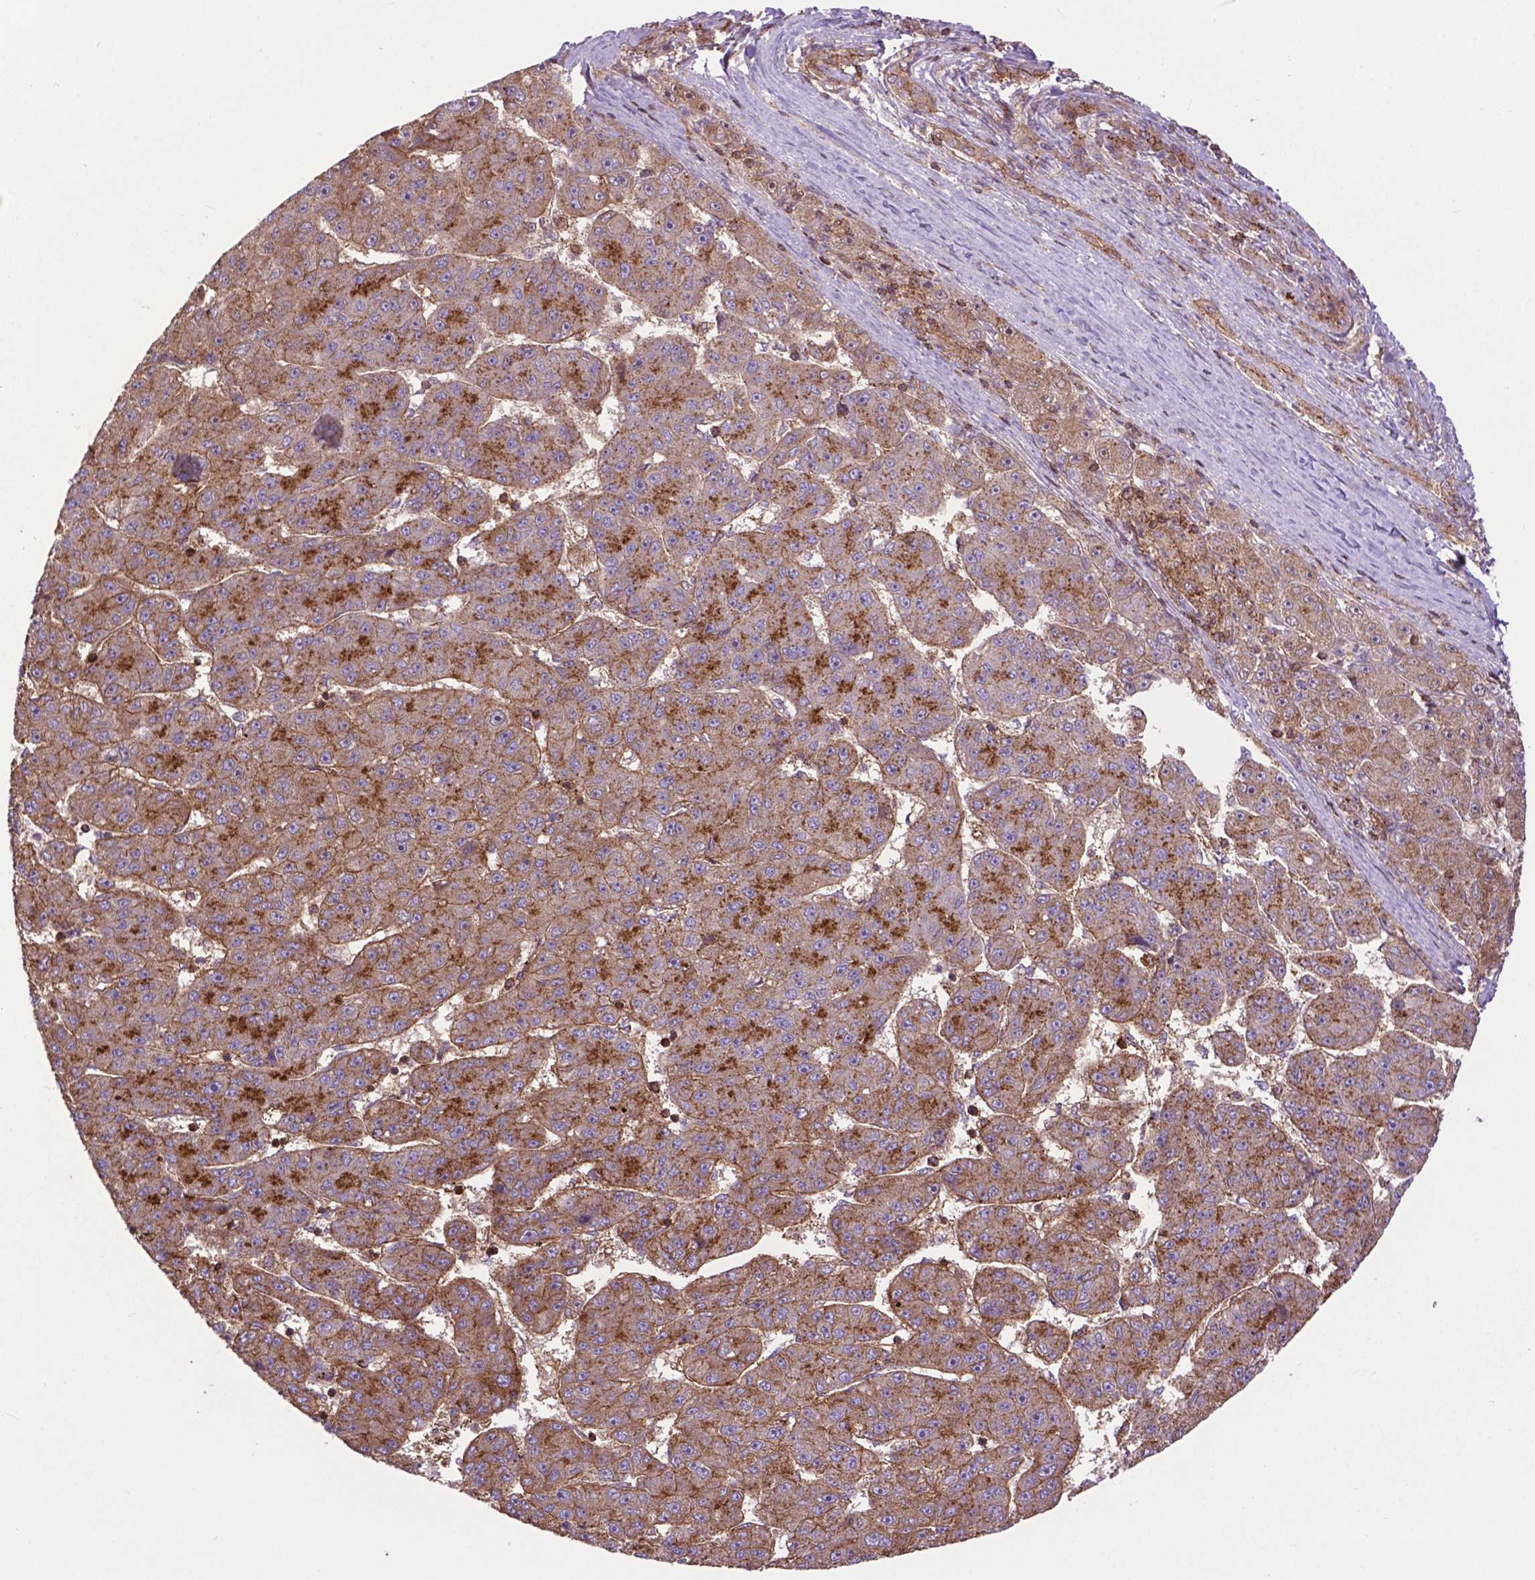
{"staining": {"intensity": "moderate", "quantity": ">75%", "location": "cytoplasmic/membranous"}, "tissue": "liver cancer", "cell_type": "Tumor cells", "image_type": "cancer", "snomed": [{"axis": "morphology", "description": "Carcinoma, Hepatocellular, NOS"}, {"axis": "topography", "description": "Liver"}], "caption": "Tumor cells reveal medium levels of moderate cytoplasmic/membranous positivity in about >75% of cells in liver cancer. (DAB = brown stain, brightfield microscopy at high magnification).", "gene": "CHMP4A", "patient": {"sex": "male", "age": 67}}